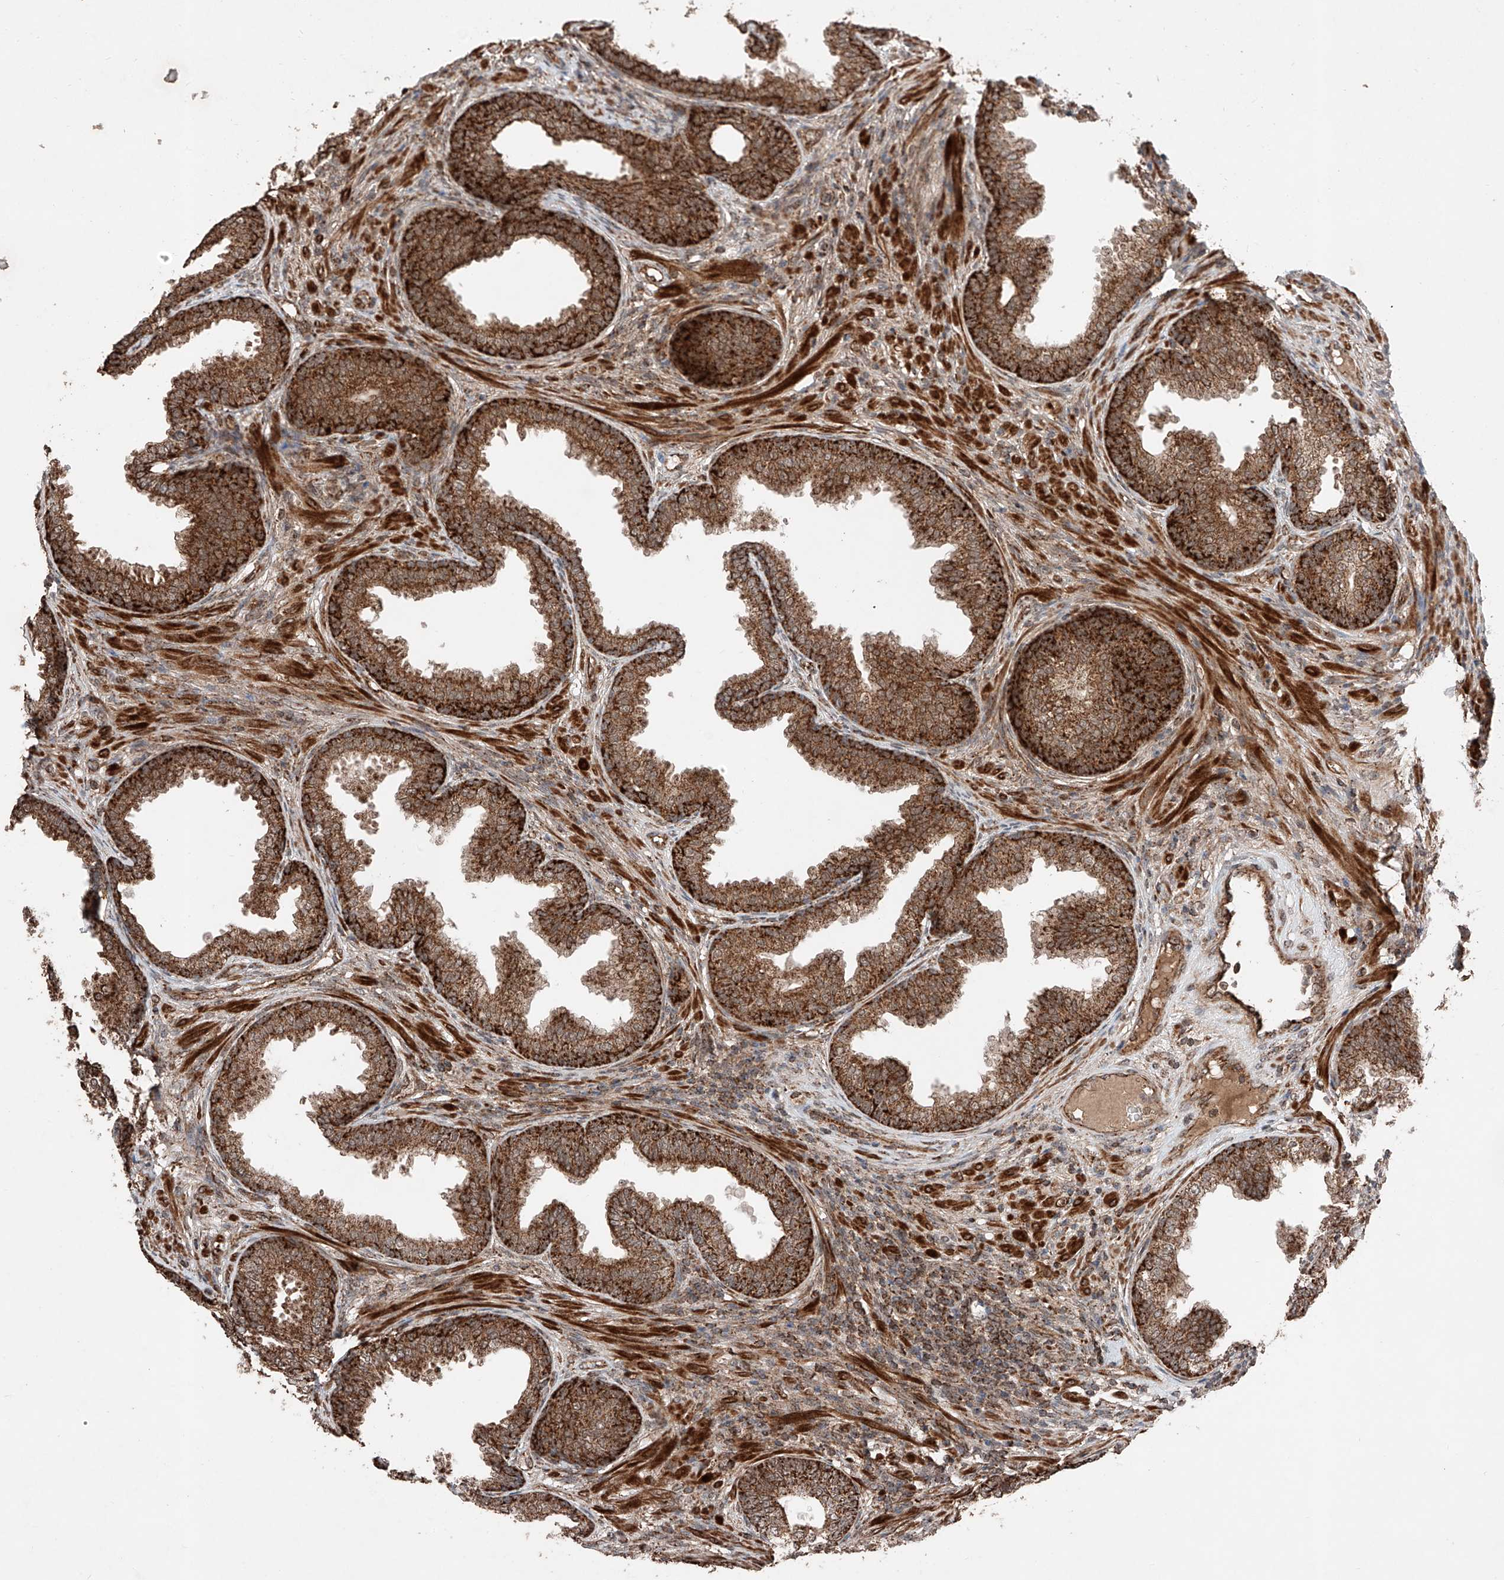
{"staining": {"intensity": "strong", "quantity": ">75%", "location": "cytoplasmic/membranous"}, "tissue": "prostate", "cell_type": "Glandular cells", "image_type": "normal", "snomed": [{"axis": "morphology", "description": "Normal tissue, NOS"}, {"axis": "topography", "description": "Prostate"}], "caption": "The immunohistochemical stain highlights strong cytoplasmic/membranous positivity in glandular cells of normal prostate.", "gene": "ZSCAN29", "patient": {"sex": "male", "age": 76}}